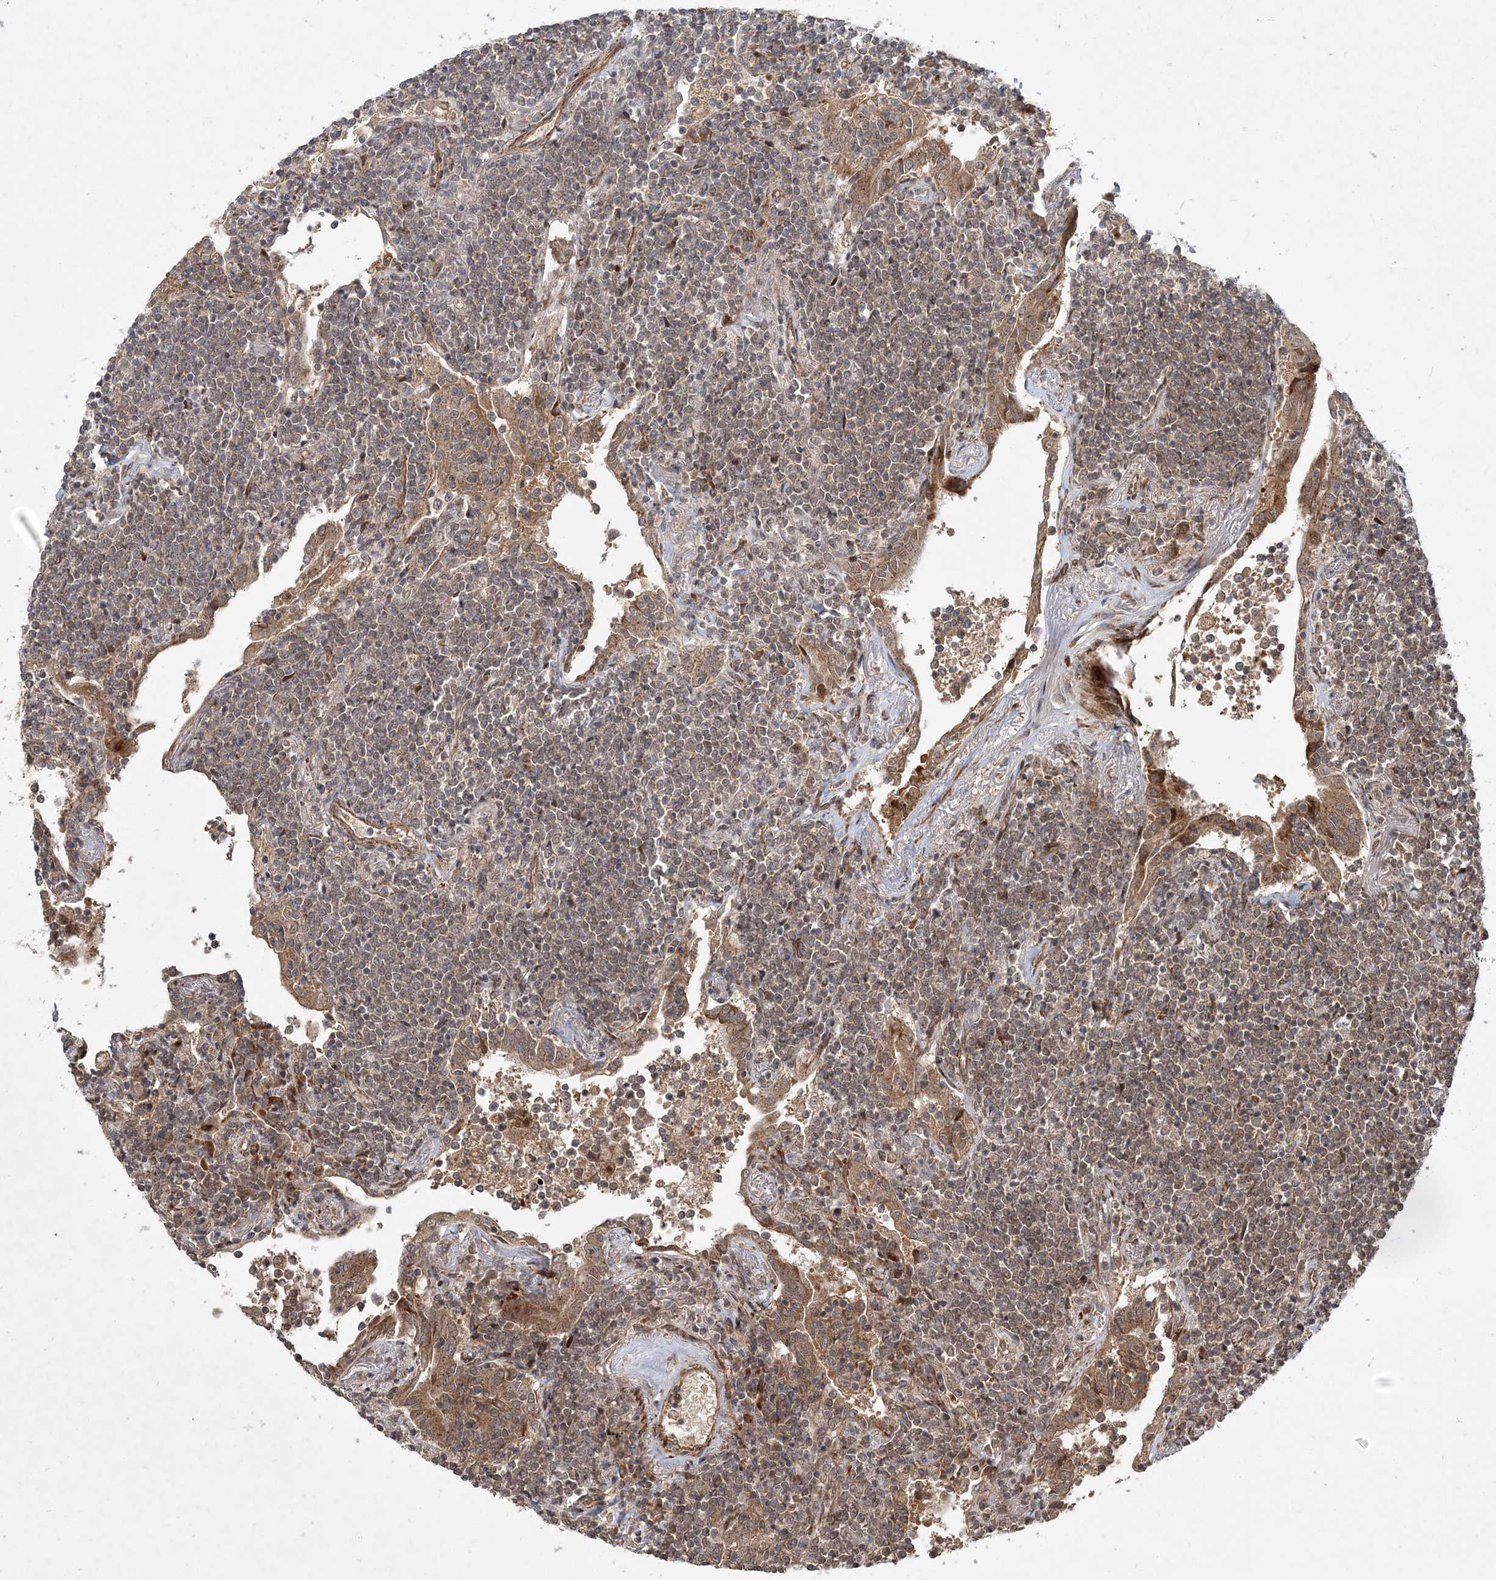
{"staining": {"intensity": "weak", "quantity": "25%-75%", "location": "cytoplasmic/membranous"}, "tissue": "lymphoma", "cell_type": "Tumor cells", "image_type": "cancer", "snomed": [{"axis": "morphology", "description": "Malignant lymphoma, non-Hodgkin's type, Low grade"}, {"axis": "topography", "description": "Lung"}], "caption": "Immunohistochemical staining of human lymphoma shows low levels of weak cytoplasmic/membranous protein expression in about 25%-75% of tumor cells. Using DAB (3,3'-diaminobenzidine) (brown) and hematoxylin (blue) stains, captured at high magnification using brightfield microscopy.", "gene": "UBTD2", "patient": {"sex": "female", "age": 71}}